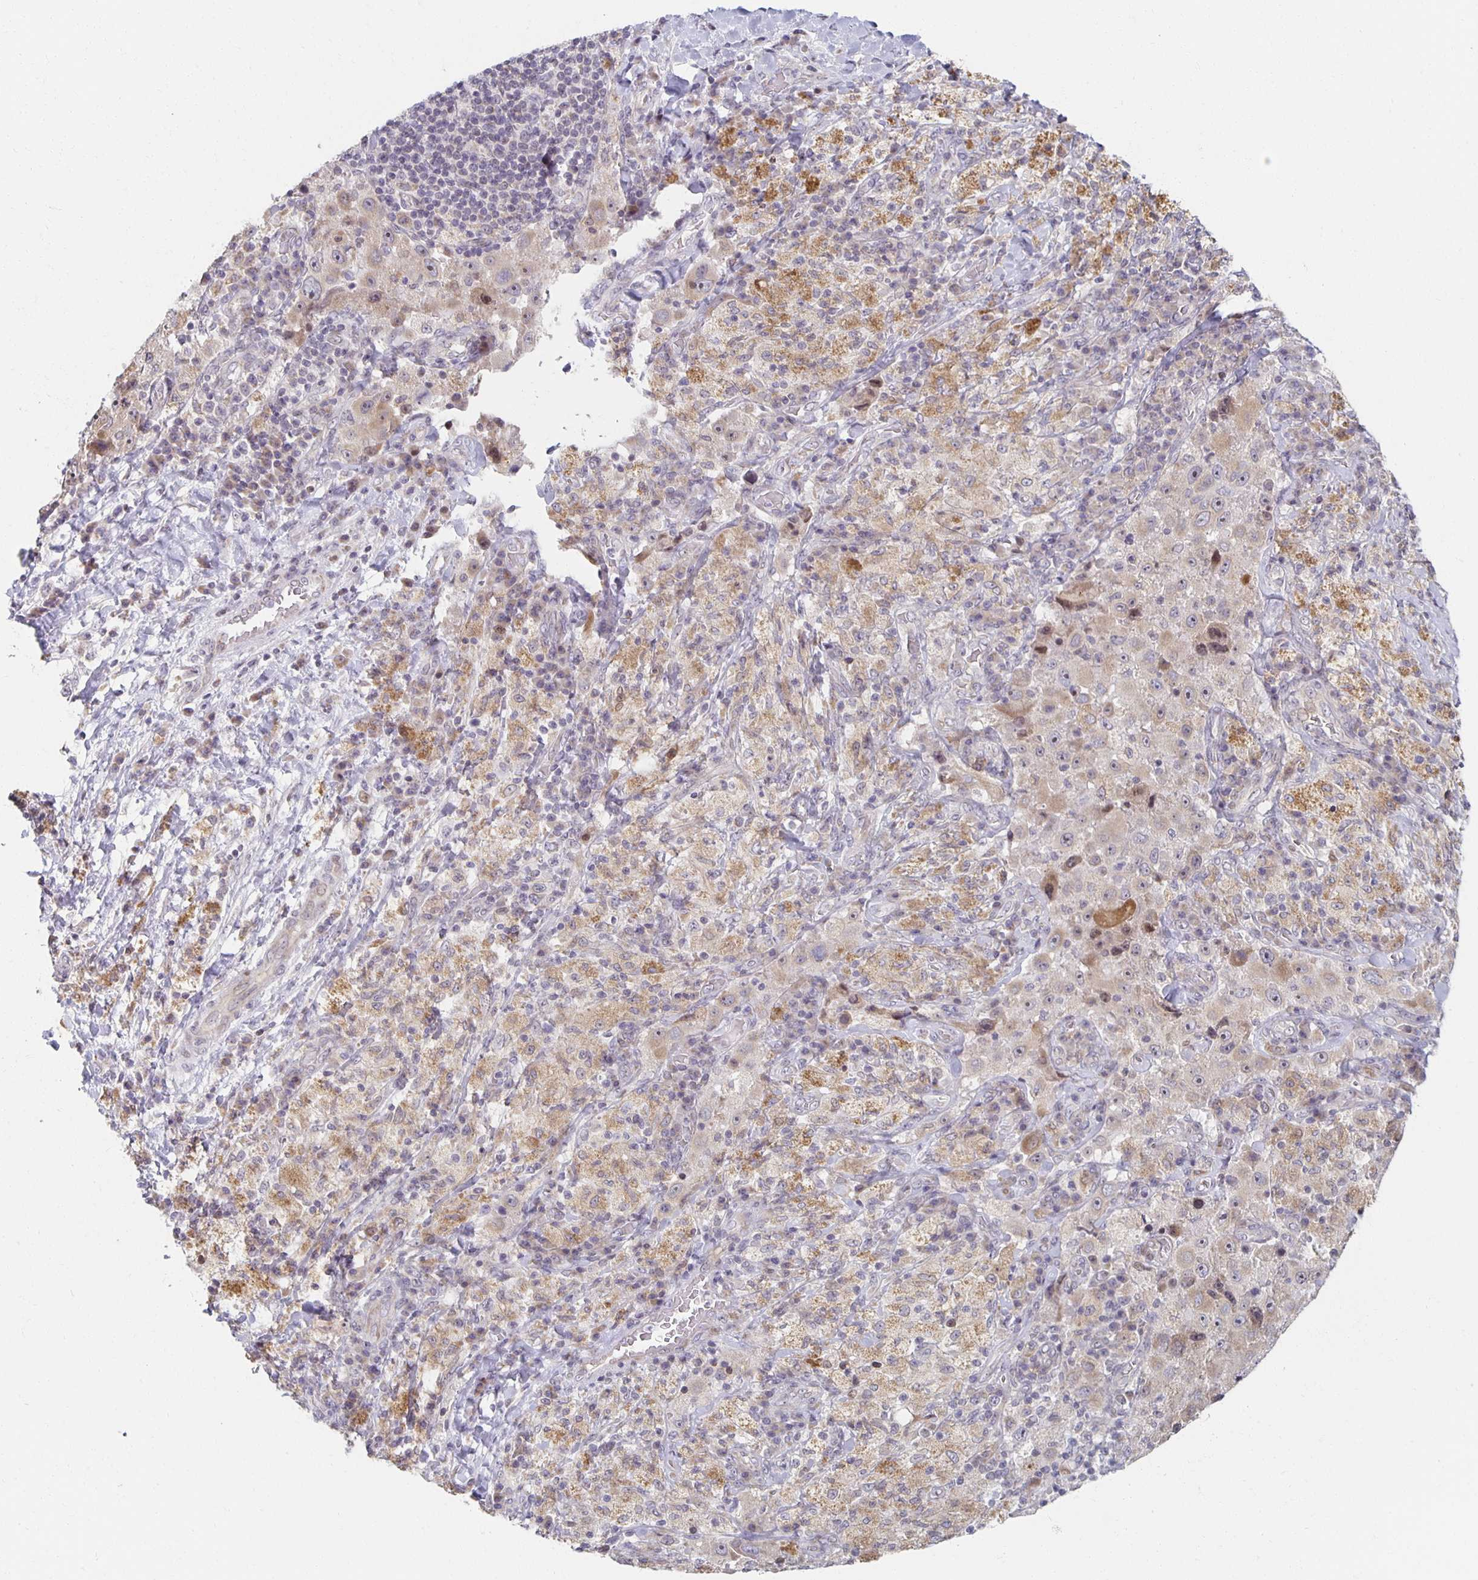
{"staining": {"intensity": "weak", "quantity": "25%-75%", "location": "cytoplasmic/membranous,nuclear"}, "tissue": "melanoma", "cell_type": "Tumor cells", "image_type": "cancer", "snomed": [{"axis": "morphology", "description": "Malignant melanoma, Metastatic site"}, {"axis": "topography", "description": "Lymph node"}], "caption": "Immunohistochemical staining of melanoma displays low levels of weak cytoplasmic/membranous and nuclear positivity in about 25%-75% of tumor cells.", "gene": "HCFC1R1", "patient": {"sex": "male", "age": 62}}